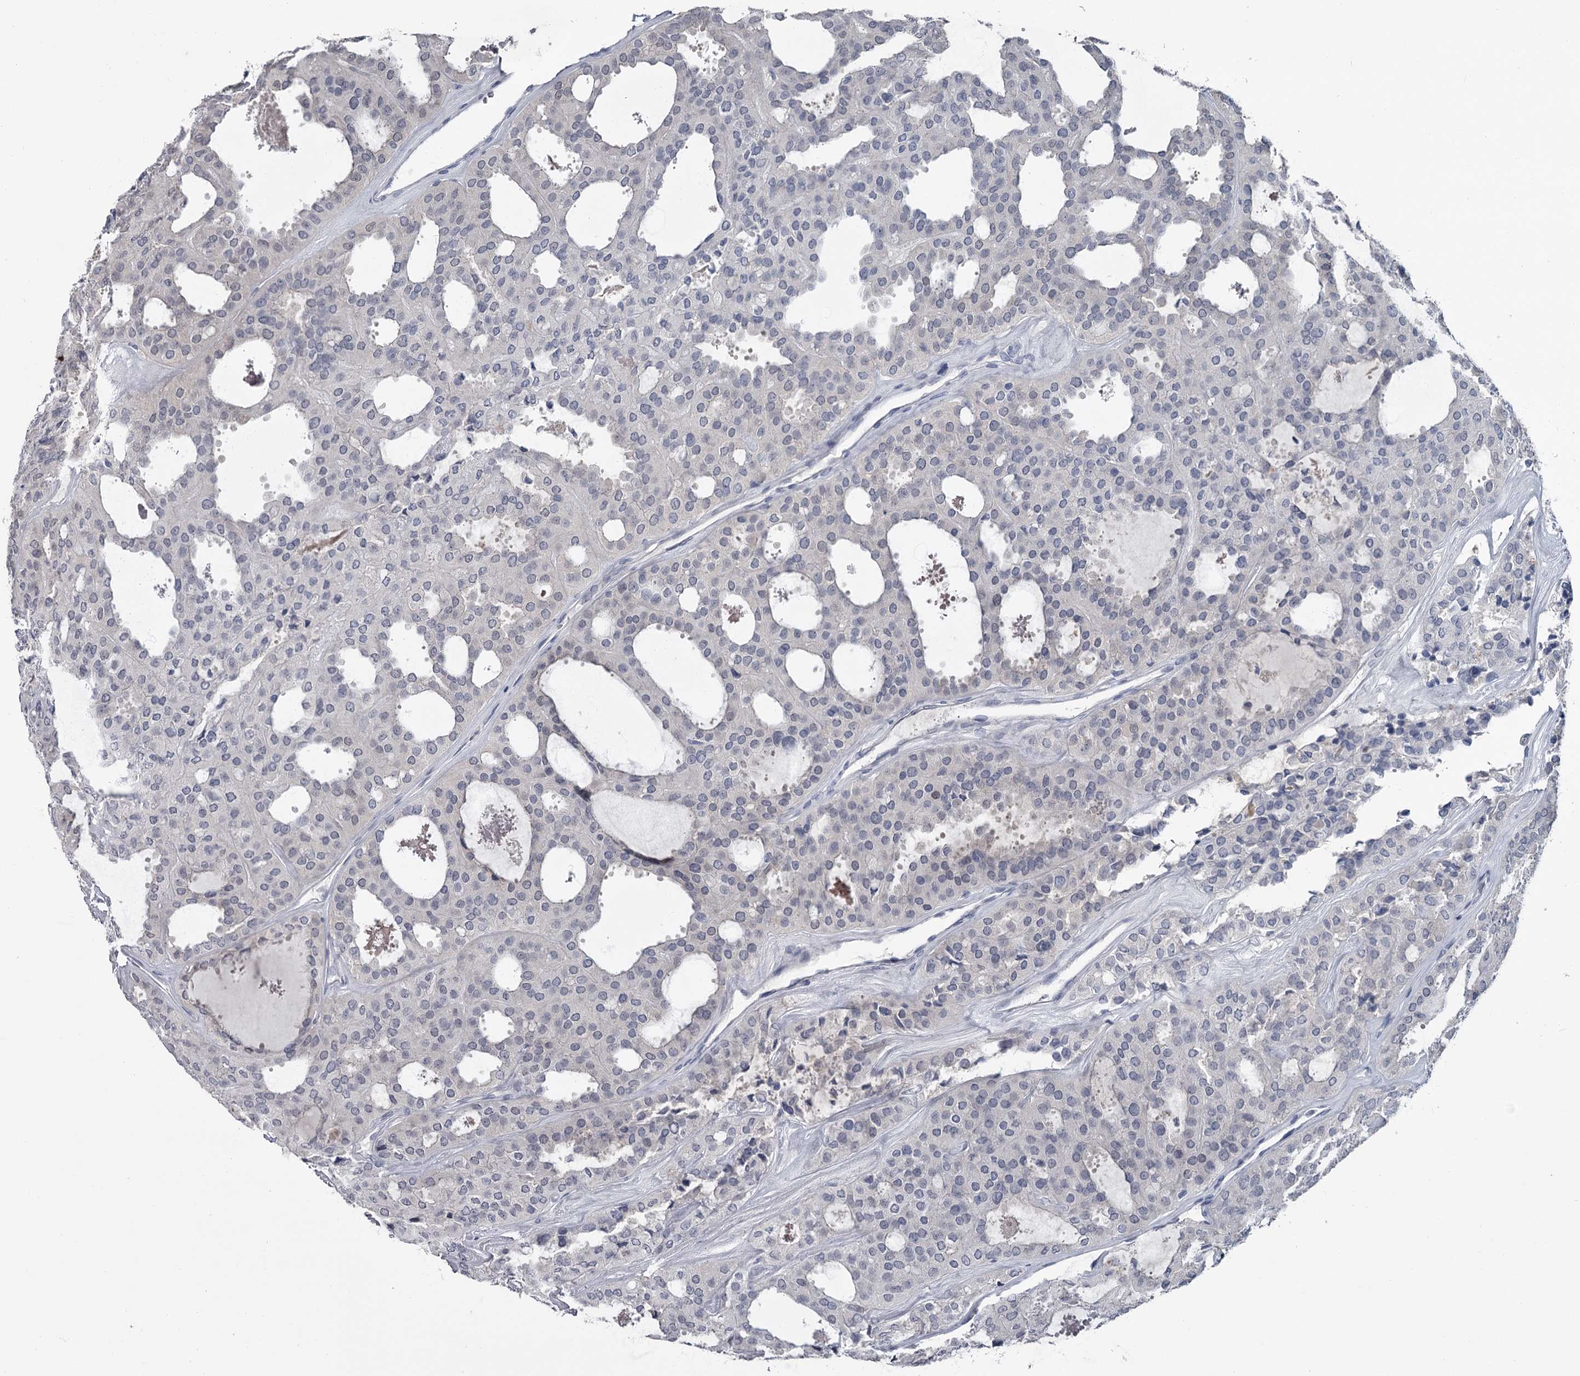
{"staining": {"intensity": "negative", "quantity": "none", "location": "none"}, "tissue": "thyroid cancer", "cell_type": "Tumor cells", "image_type": "cancer", "snomed": [{"axis": "morphology", "description": "Follicular adenoma carcinoma, NOS"}, {"axis": "topography", "description": "Thyroid gland"}], "caption": "Tumor cells are negative for protein expression in human follicular adenoma carcinoma (thyroid). (DAB immunohistochemistry (IHC), high magnification).", "gene": "DAO", "patient": {"sex": "male", "age": 75}}